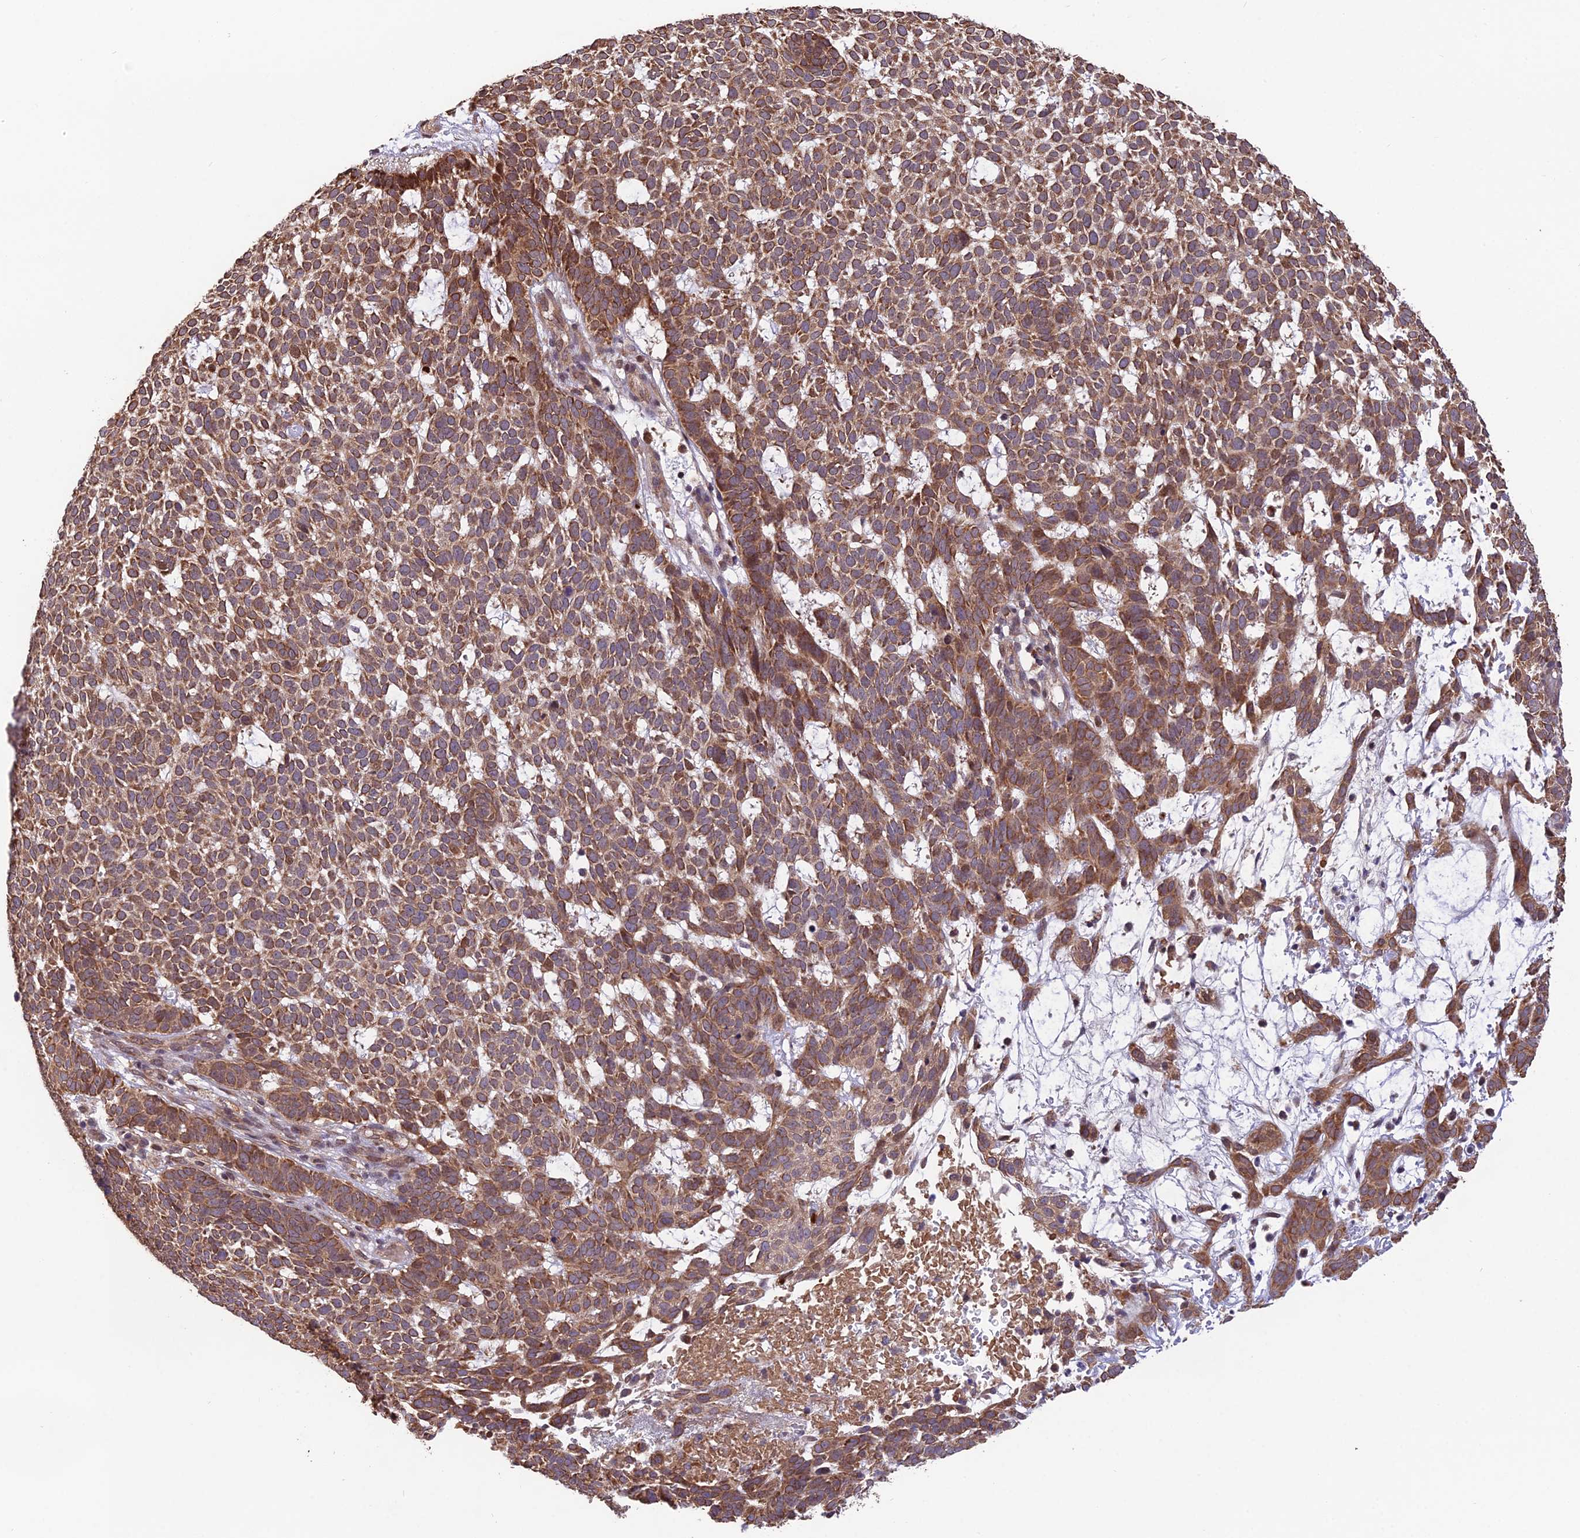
{"staining": {"intensity": "moderate", "quantity": ">75%", "location": "cytoplasmic/membranous"}, "tissue": "skin cancer", "cell_type": "Tumor cells", "image_type": "cancer", "snomed": [{"axis": "morphology", "description": "Basal cell carcinoma"}, {"axis": "topography", "description": "Skin"}], "caption": "Moderate cytoplasmic/membranous protein staining is appreciated in approximately >75% of tumor cells in skin cancer.", "gene": "CYP2R1", "patient": {"sex": "female", "age": 78}}